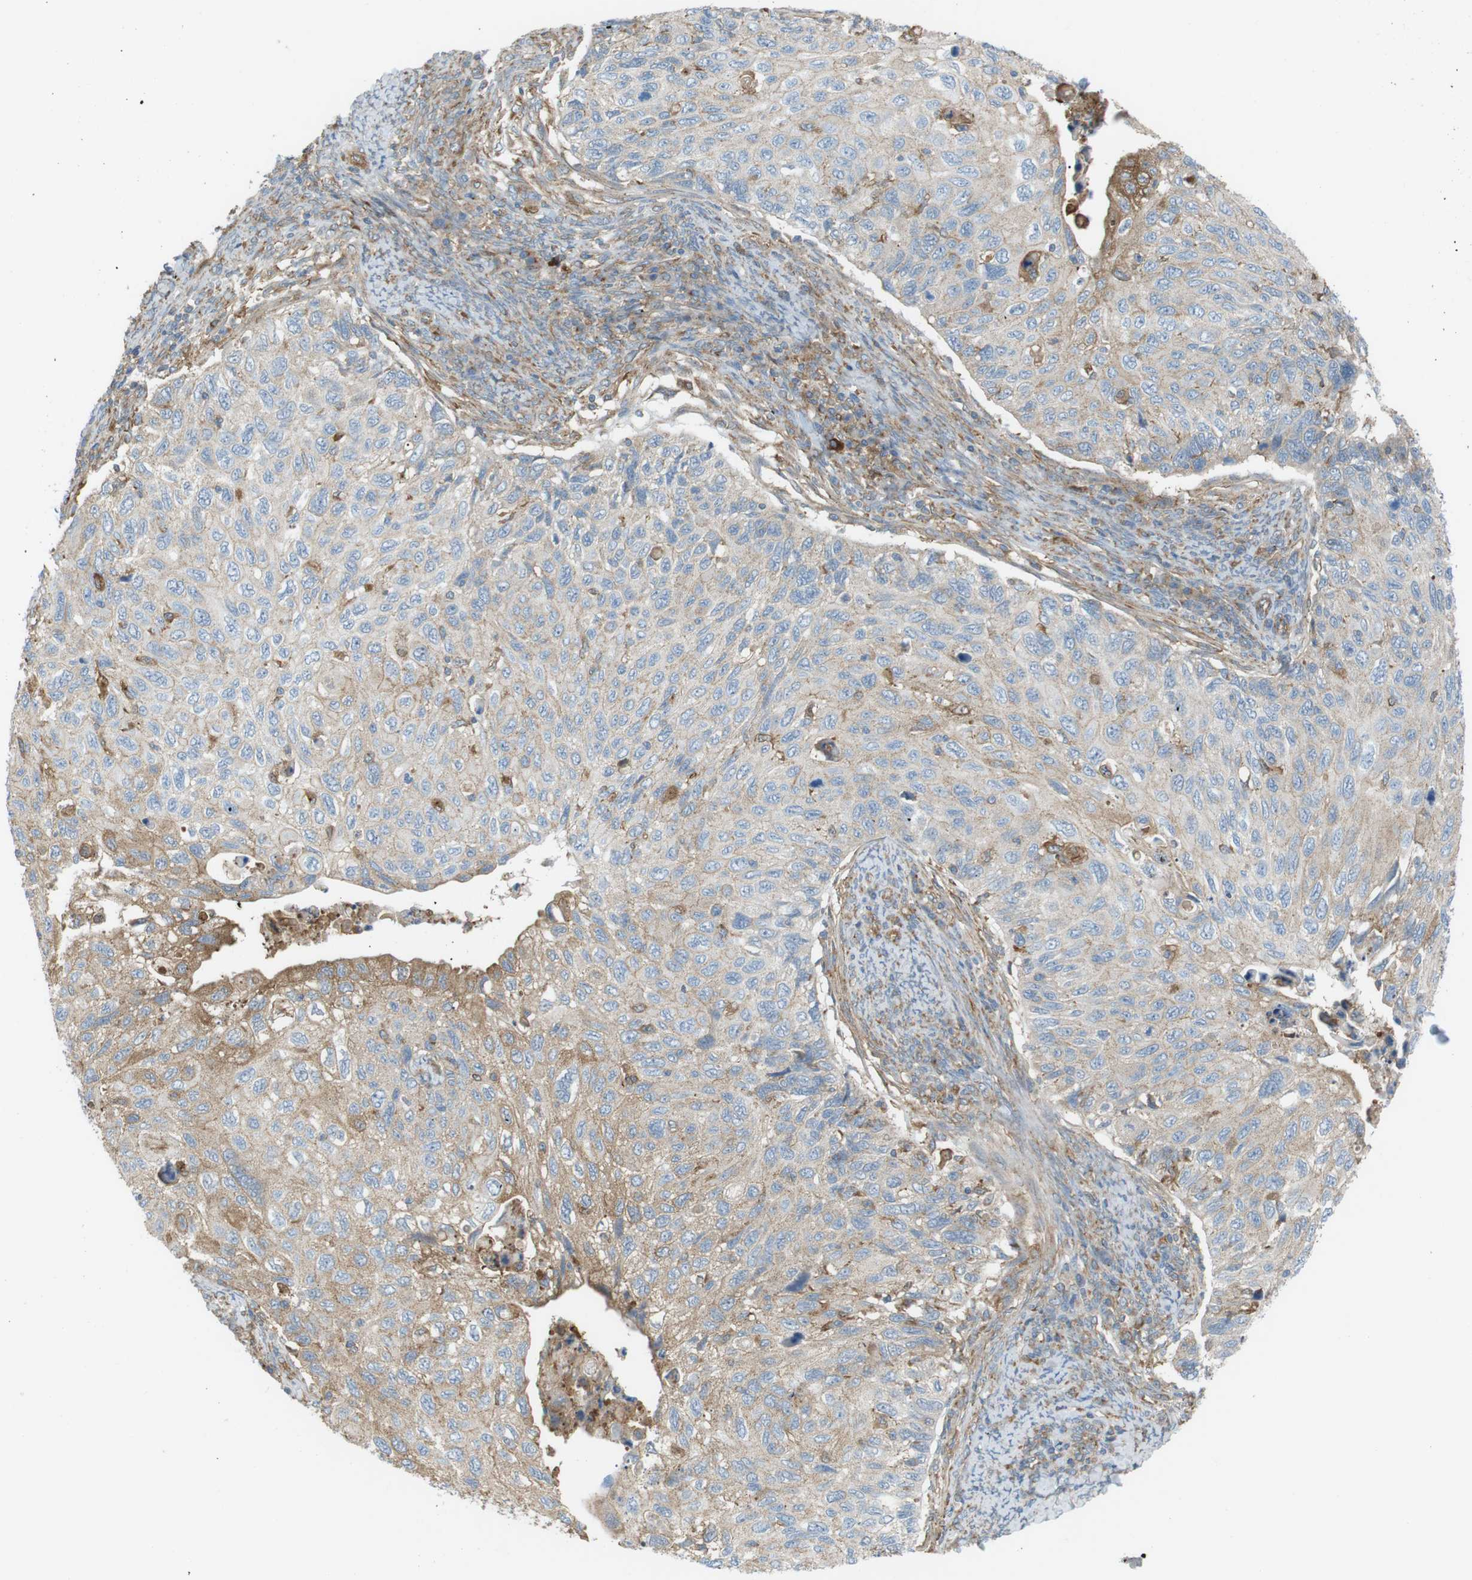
{"staining": {"intensity": "moderate", "quantity": "<25%", "location": "cytoplasmic/membranous"}, "tissue": "cervical cancer", "cell_type": "Tumor cells", "image_type": "cancer", "snomed": [{"axis": "morphology", "description": "Squamous cell carcinoma, NOS"}, {"axis": "topography", "description": "Cervix"}], "caption": "IHC (DAB (3,3'-diaminobenzidine)) staining of human squamous cell carcinoma (cervical) exhibits moderate cytoplasmic/membranous protein positivity in approximately <25% of tumor cells.", "gene": "PEPD", "patient": {"sex": "female", "age": 70}}